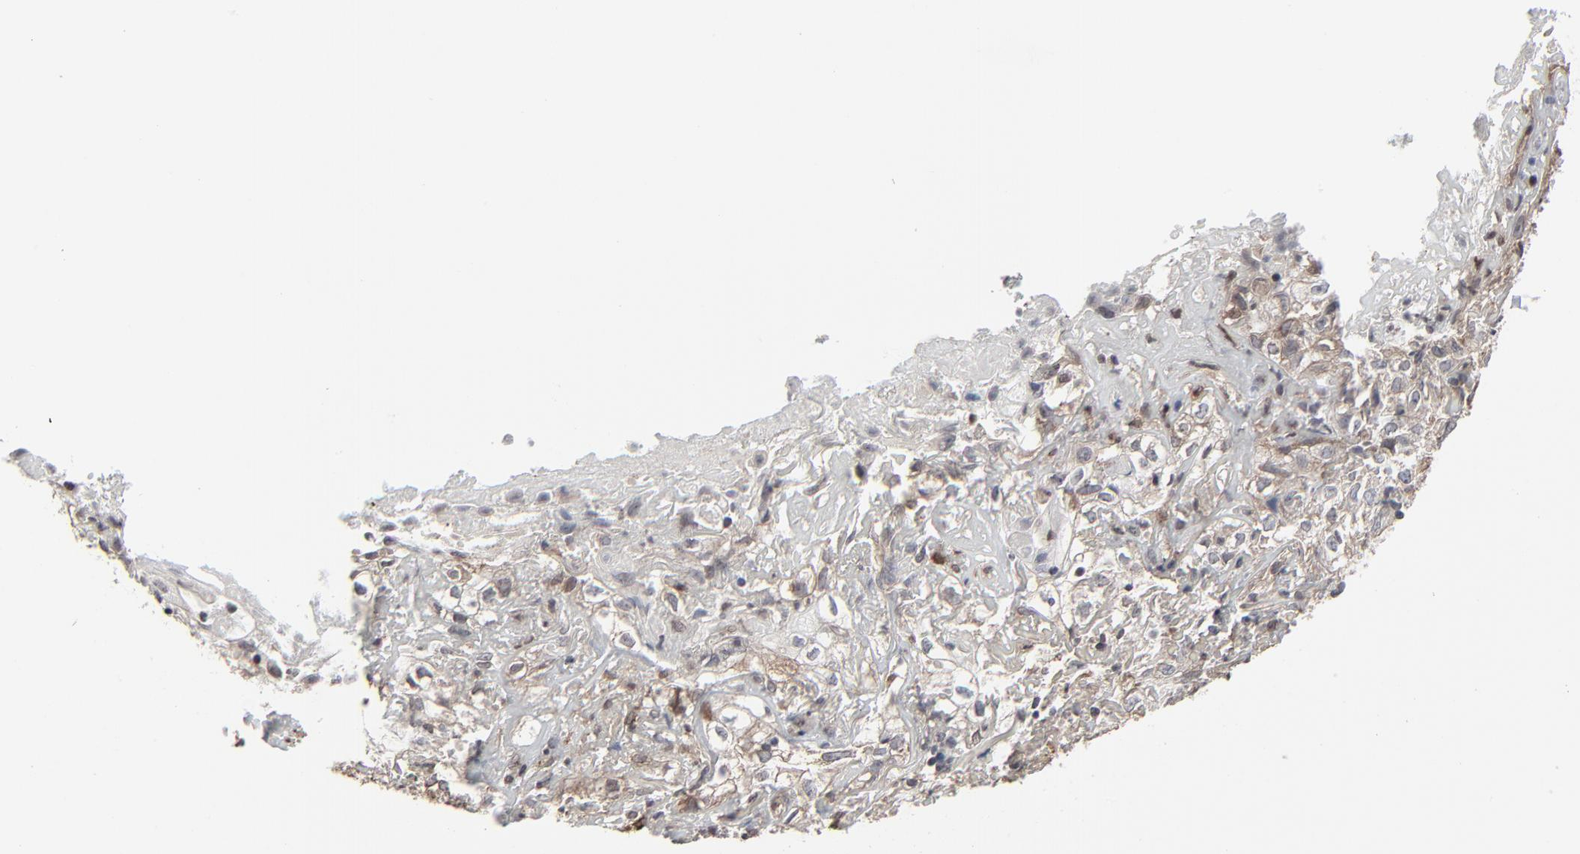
{"staining": {"intensity": "moderate", "quantity": "<25%", "location": "cytoplasmic/membranous"}, "tissue": "skin cancer", "cell_type": "Tumor cells", "image_type": "cancer", "snomed": [{"axis": "morphology", "description": "Squamous cell carcinoma, NOS"}, {"axis": "topography", "description": "Skin"}], "caption": "The micrograph reveals a brown stain indicating the presence of a protein in the cytoplasmic/membranous of tumor cells in skin cancer.", "gene": "CTNND1", "patient": {"sex": "male", "age": 65}}